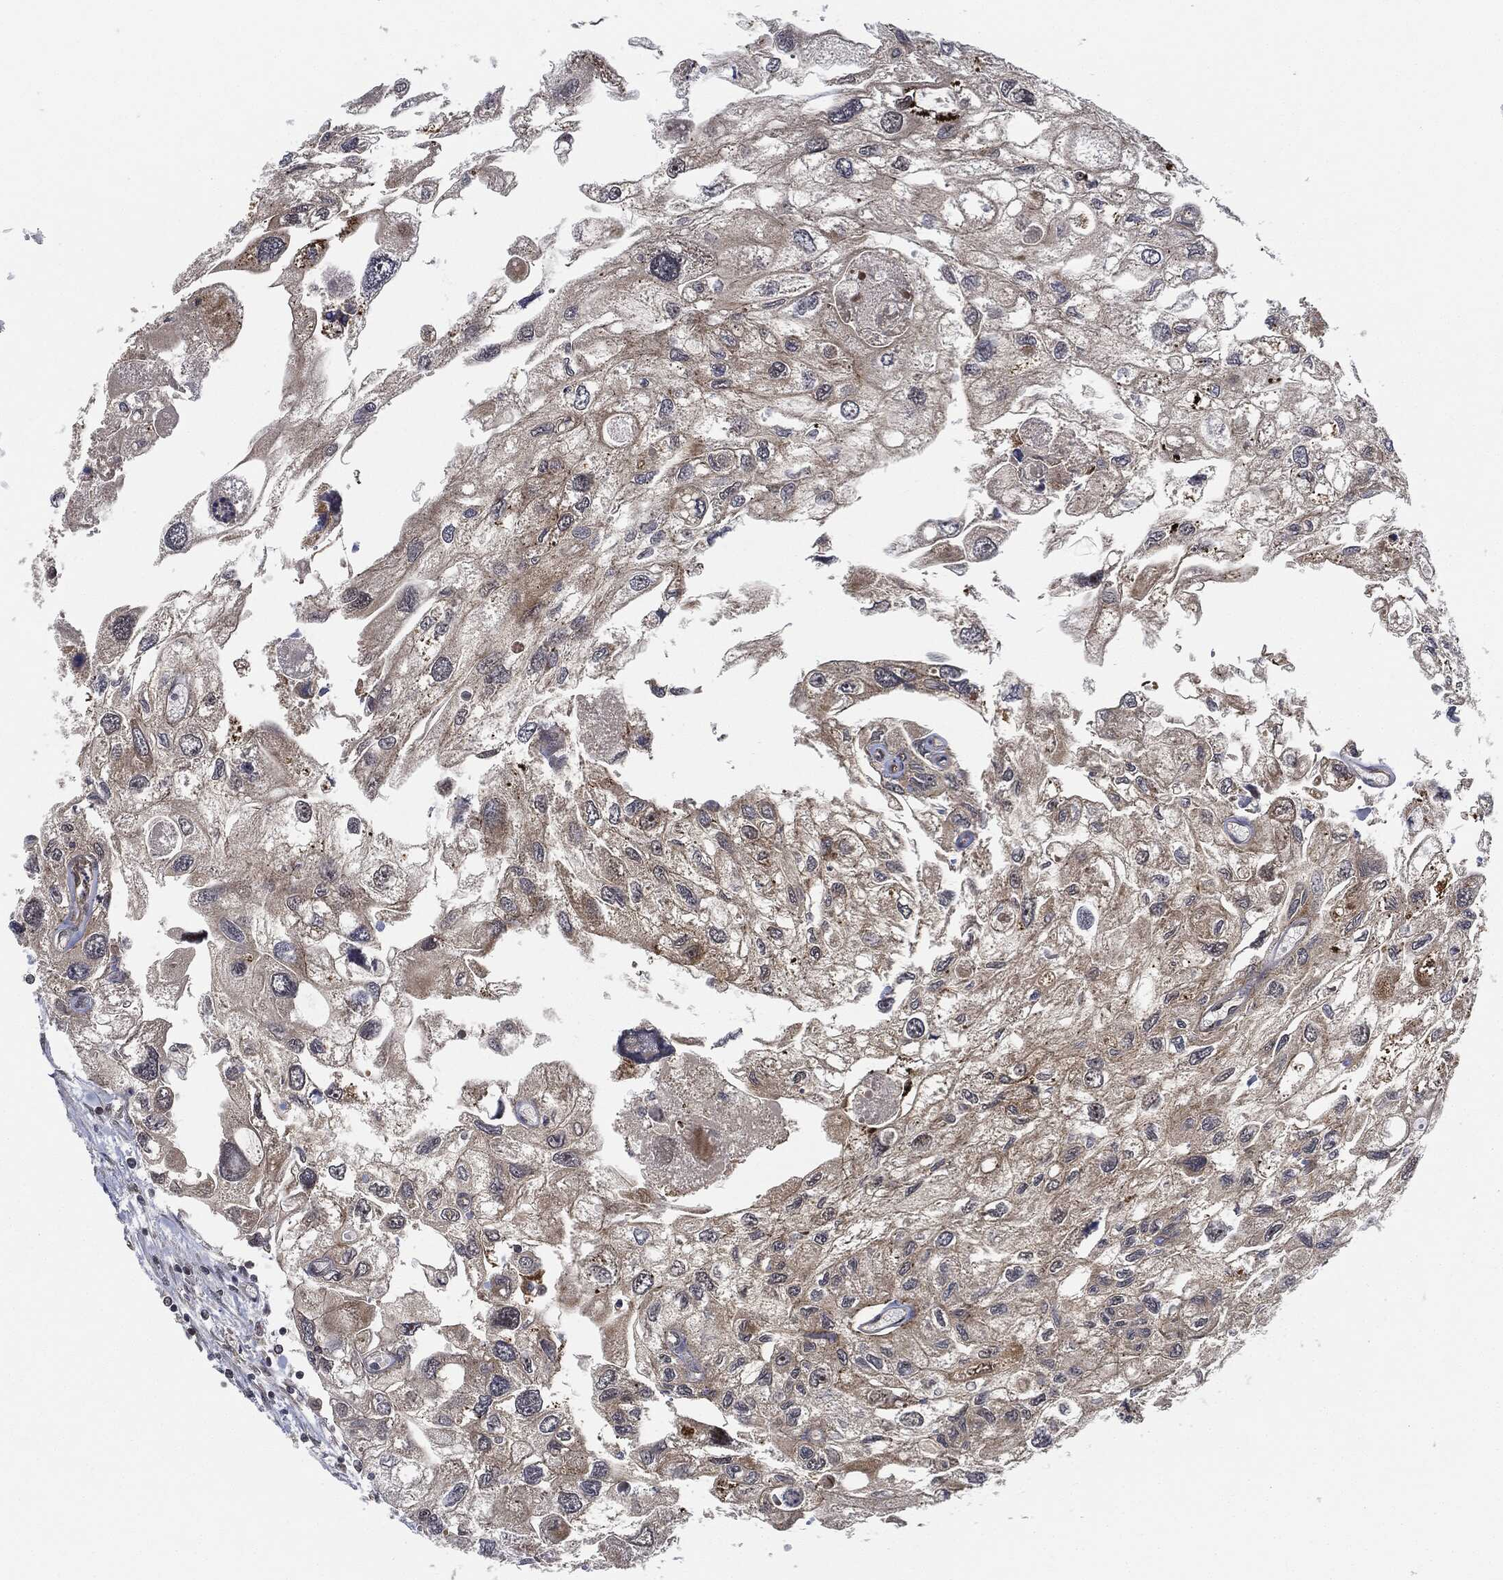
{"staining": {"intensity": "weak", "quantity": "<25%", "location": "cytoplasmic/membranous"}, "tissue": "urothelial cancer", "cell_type": "Tumor cells", "image_type": "cancer", "snomed": [{"axis": "morphology", "description": "Urothelial carcinoma, High grade"}, {"axis": "topography", "description": "Urinary bladder"}], "caption": "Tumor cells show no significant protein staining in urothelial cancer.", "gene": "RNASEL", "patient": {"sex": "male", "age": 59}}